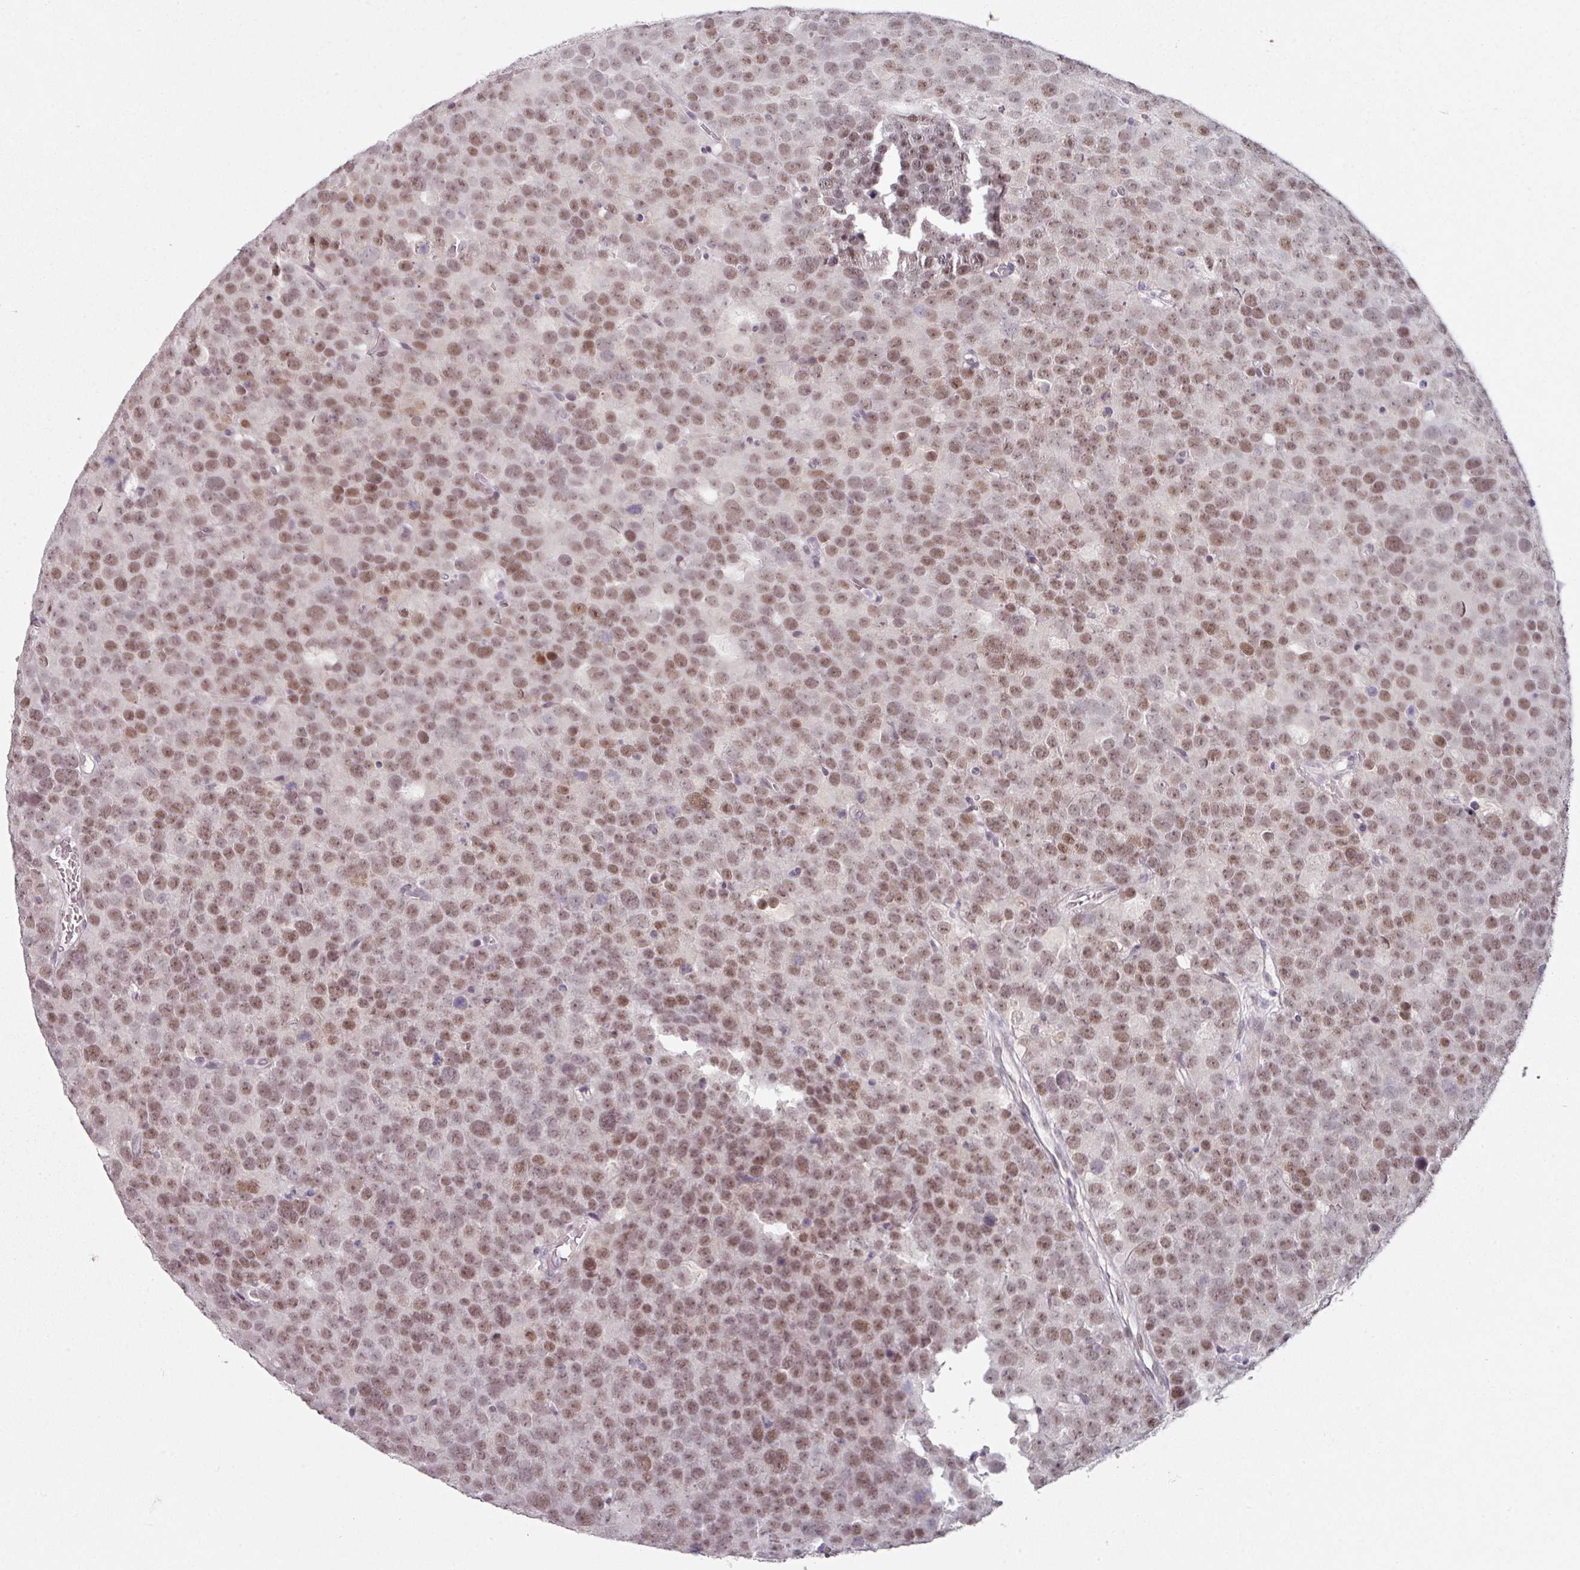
{"staining": {"intensity": "moderate", "quantity": ">75%", "location": "nuclear"}, "tissue": "testis cancer", "cell_type": "Tumor cells", "image_type": "cancer", "snomed": [{"axis": "morphology", "description": "Seminoma, NOS"}, {"axis": "topography", "description": "Testis"}], "caption": "Immunohistochemical staining of human testis cancer (seminoma) displays medium levels of moderate nuclear staining in about >75% of tumor cells.", "gene": "ELK1", "patient": {"sex": "male", "age": 71}}